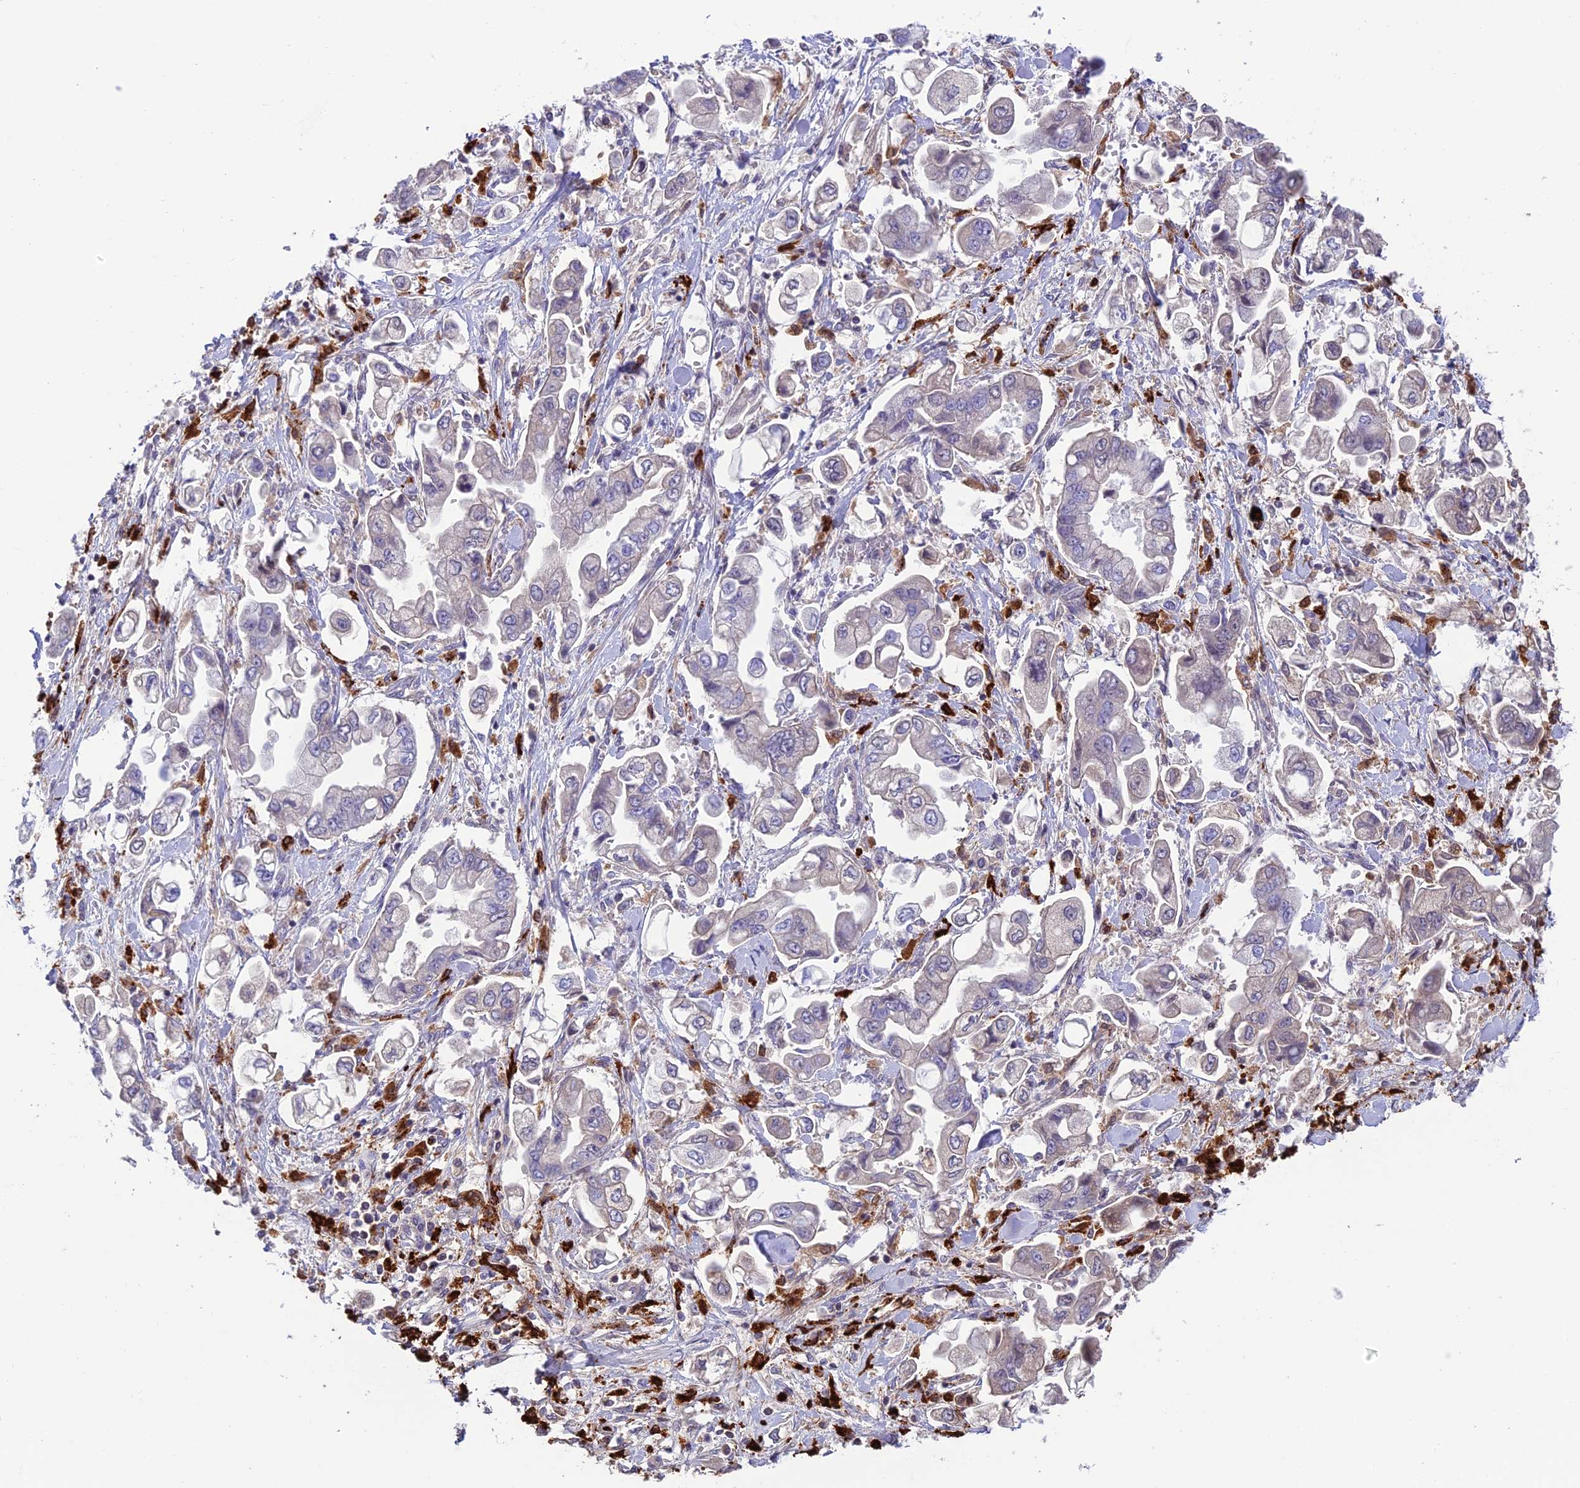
{"staining": {"intensity": "negative", "quantity": "none", "location": "none"}, "tissue": "stomach cancer", "cell_type": "Tumor cells", "image_type": "cancer", "snomed": [{"axis": "morphology", "description": "Adenocarcinoma, NOS"}, {"axis": "topography", "description": "Stomach"}], "caption": "High magnification brightfield microscopy of adenocarcinoma (stomach) stained with DAB (brown) and counterstained with hematoxylin (blue): tumor cells show no significant expression. (DAB IHC, high magnification).", "gene": "ARHGEF18", "patient": {"sex": "male", "age": 62}}